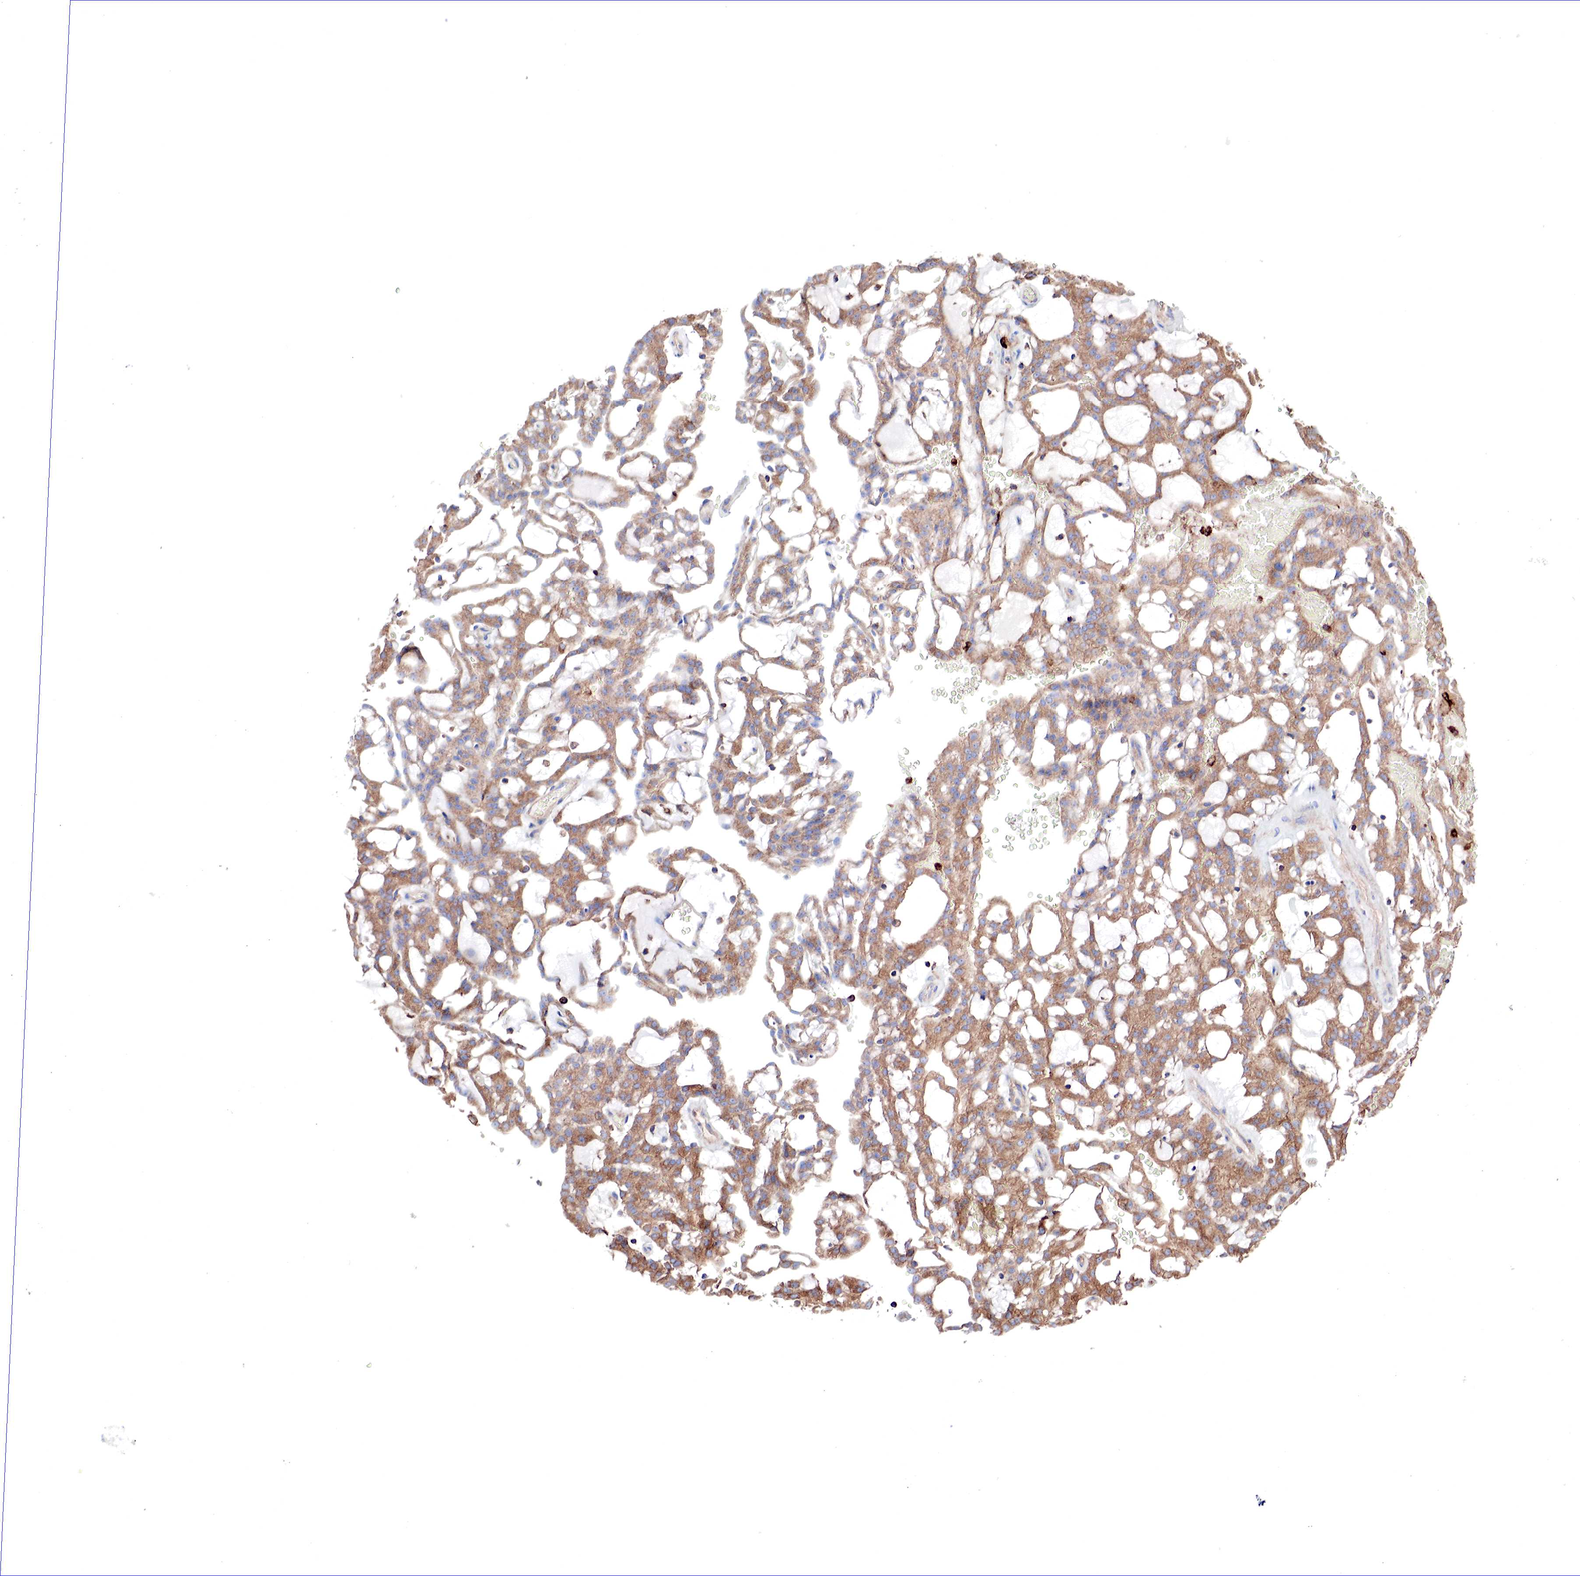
{"staining": {"intensity": "moderate", "quantity": ">75%", "location": "cytoplasmic/membranous"}, "tissue": "renal cancer", "cell_type": "Tumor cells", "image_type": "cancer", "snomed": [{"axis": "morphology", "description": "Adenocarcinoma, NOS"}, {"axis": "topography", "description": "Kidney"}], "caption": "Renal cancer stained with a protein marker shows moderate staining in tumor cells.", "gene": "G6PD", "patient": {"sex": "male", "age": 63}}